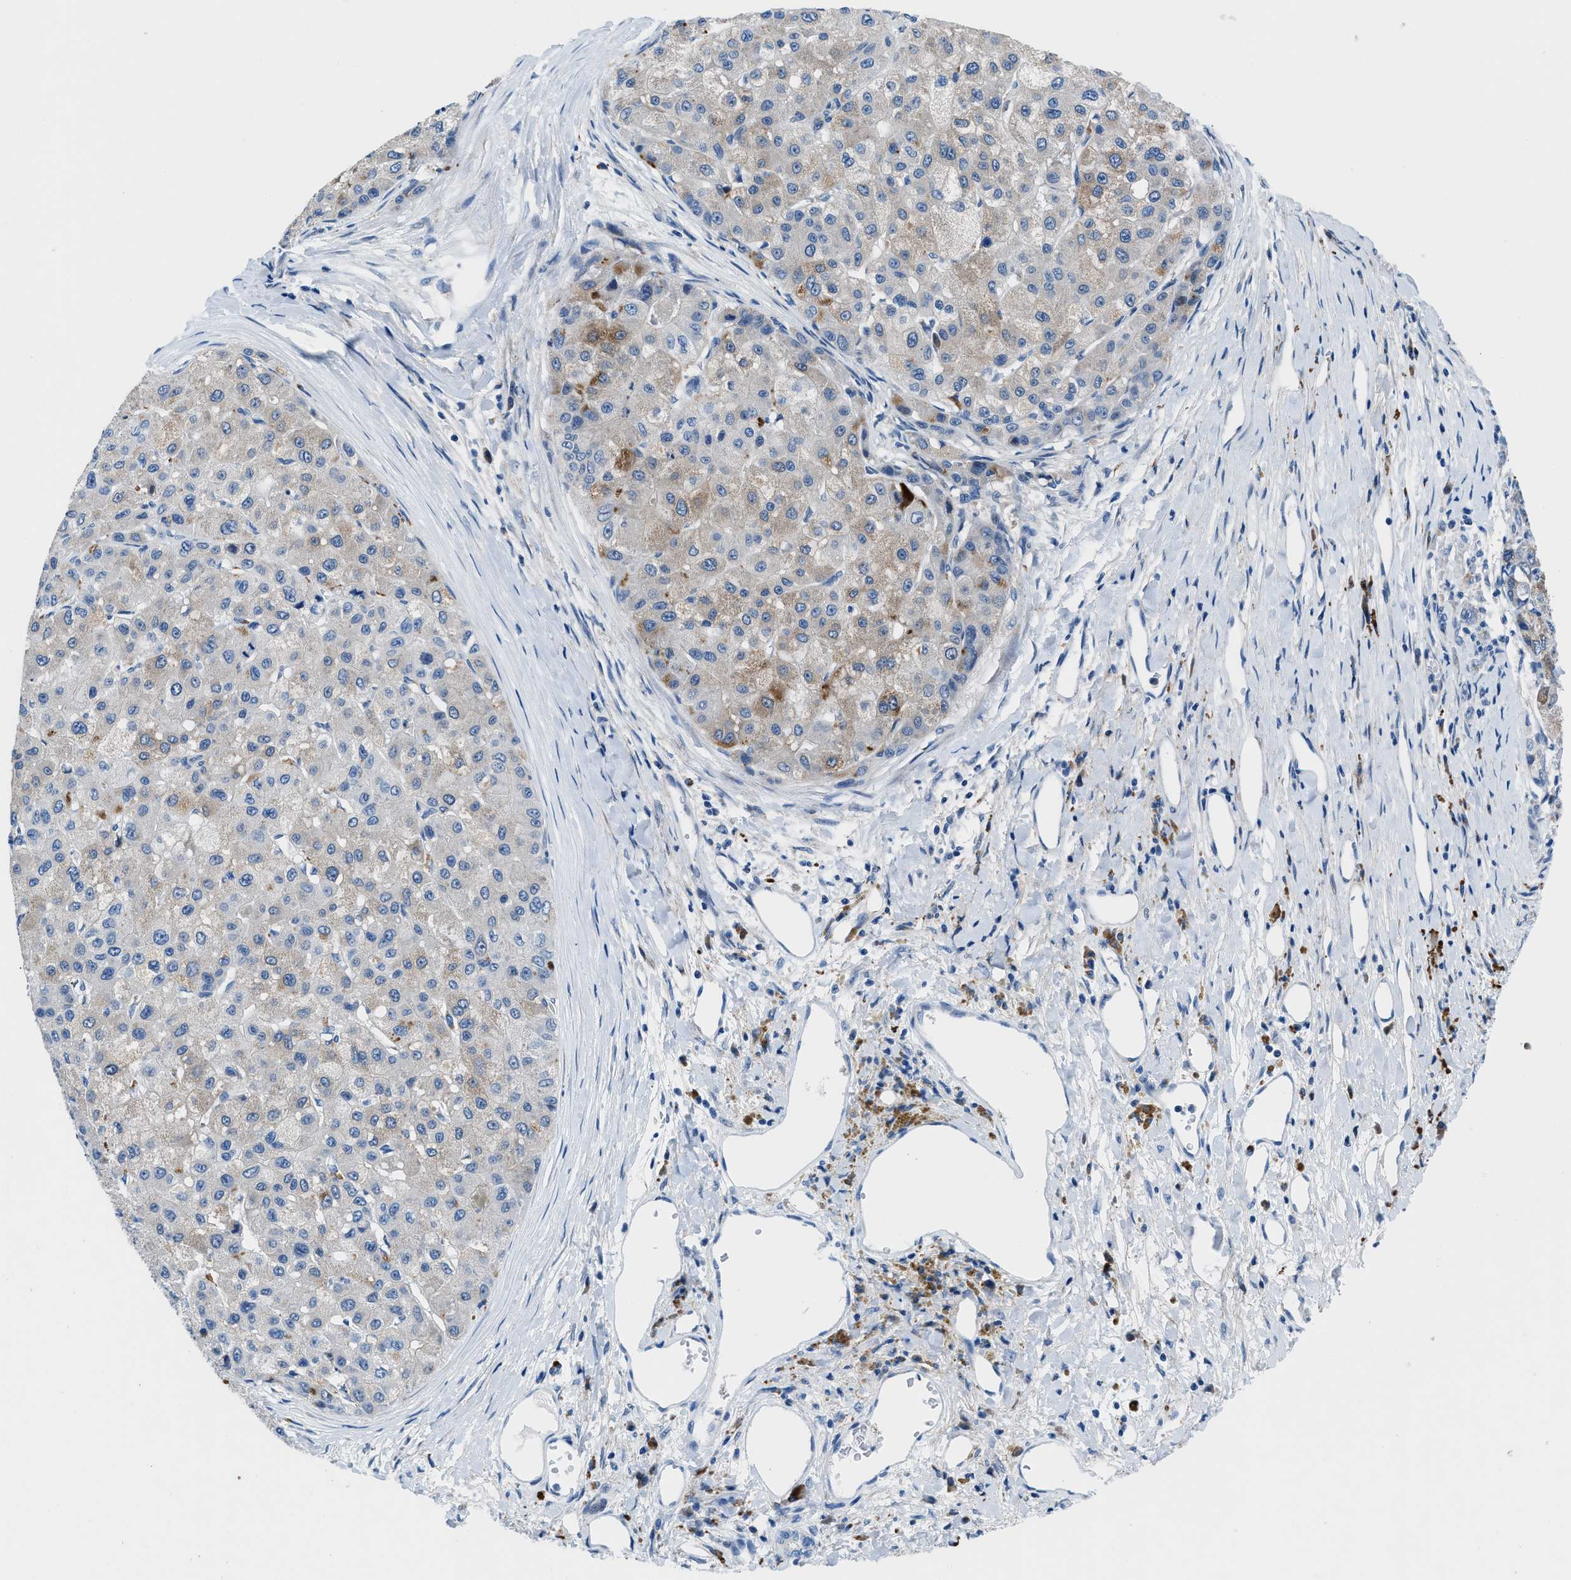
{"staining": {"intensity": "weak", "quantity": ">75%", "location": "cytoplasmic/membranous"}, "tissue": "liver cancer", "cell_type": "Tumor cells", "image_type": "cancer", "snomed": [{"axis": "morphology", "description": "Carcinoma, Hepatocellular, NOS"}, {"axis": "topography", "description": "Liver"}], "caption": "Hepatocellular carcinoma (liver) stained with DAB (3,3'-diaminobenzidine) immunohistochemistry shows low levels of weak cytoplasmic/membranous positivity in approximately >75% of tumor cells. (IHC, brightfield microscopy, high magnification).", "gene": "UAP1", "patient": {"sex": "male", "age": 80}}